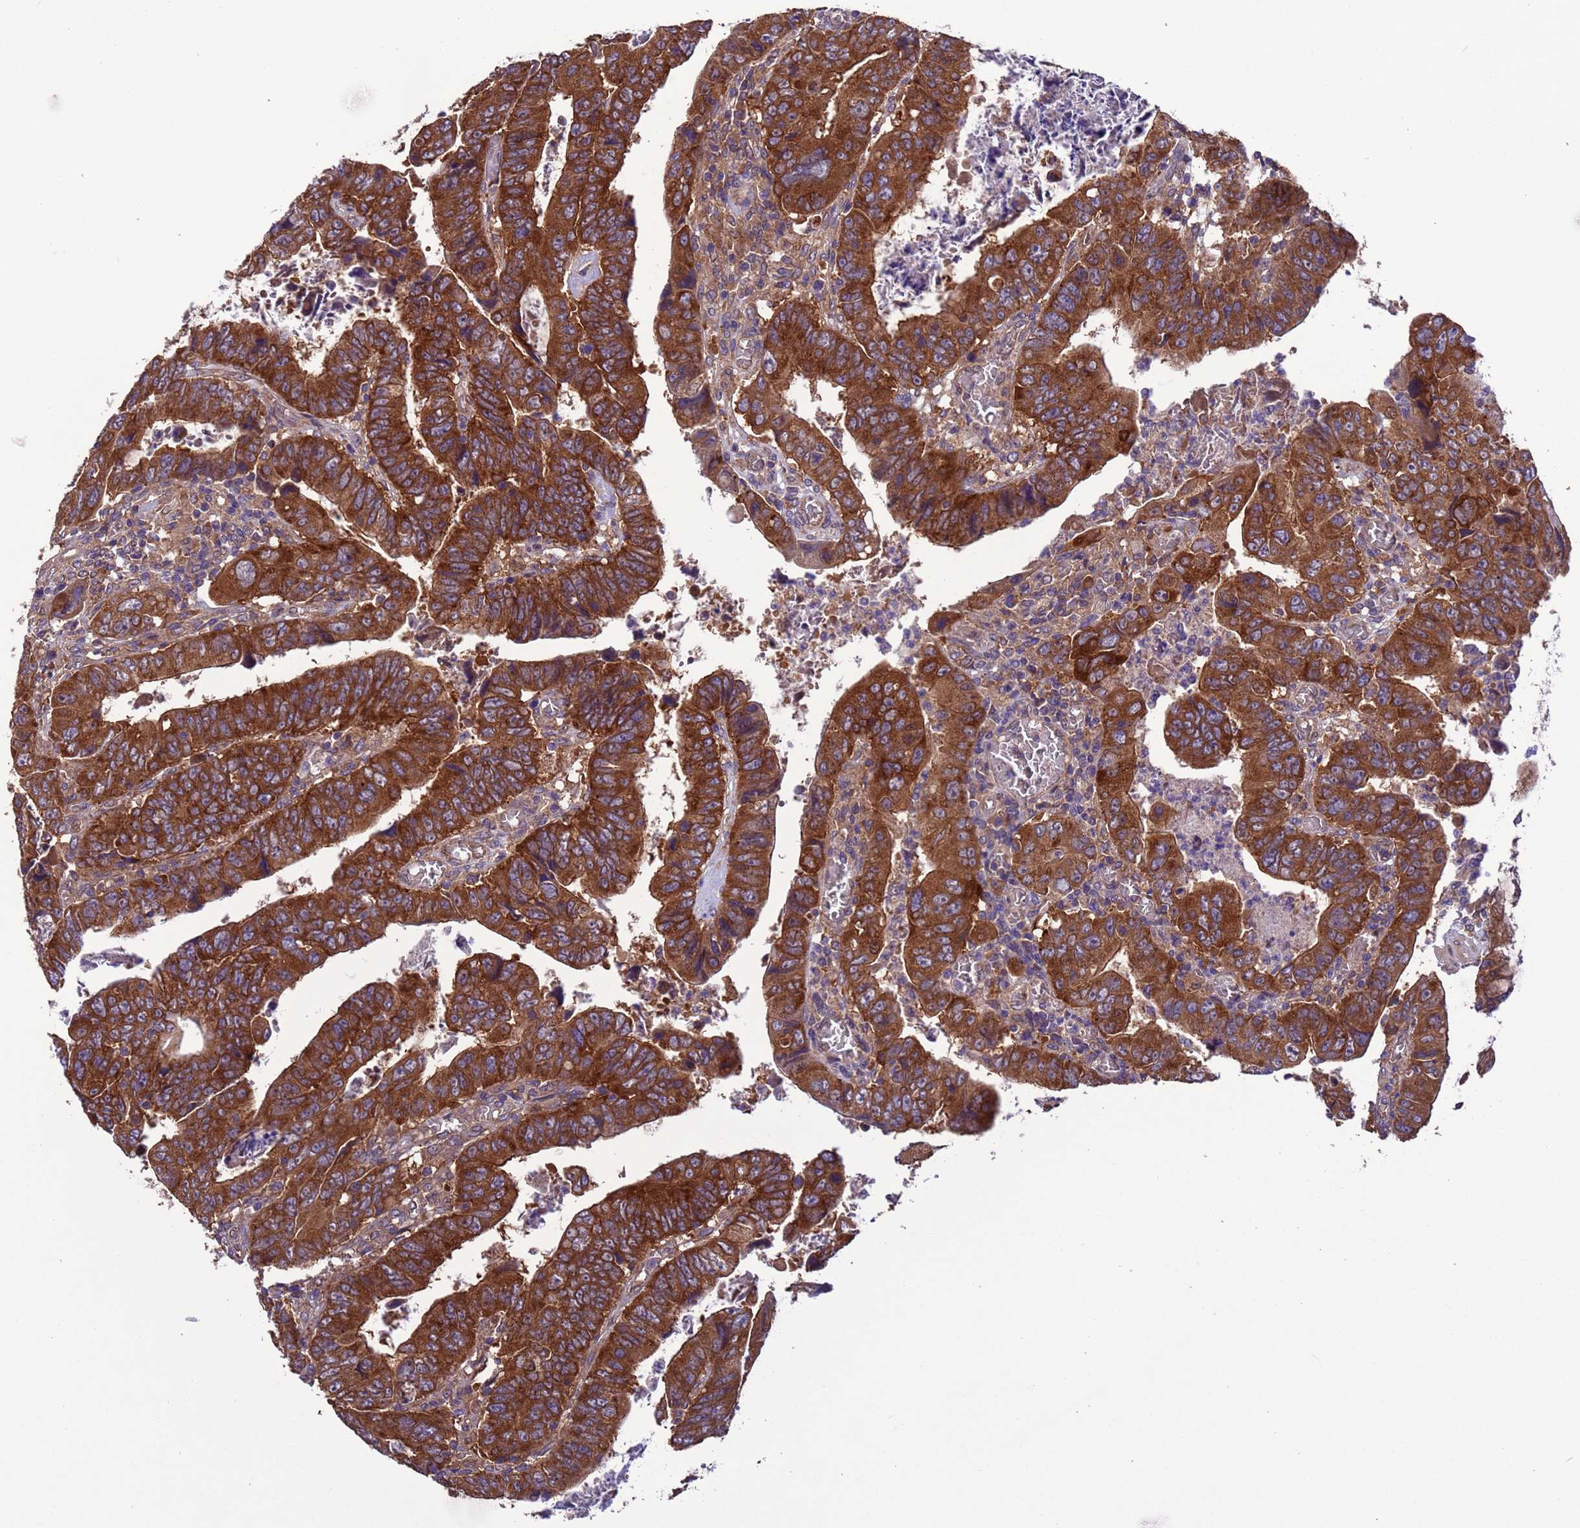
{"staining": {"intensity": "strong", "quantity": ">75%", "location": "cytoplasmic/membranous"}, "tissue": "colorectal cancer", "cell_type": "Tumor cells", "image_type": "cancer", "snomed": [{"axis": "morphology", "description": "Normal tissue, NOS"}, {"axis": "morphology", "description": "Adenocarcinoma, NOS"}, {"axis": "topography", "description": "Rectum"}], "caption": "Protein staining shows strong cytoplasmic/membranous staining in about >75% of tumor cells in colorectal cancer.", "gene": "ARHGAP12", "patient": {"sex": "female", "age": 65}}